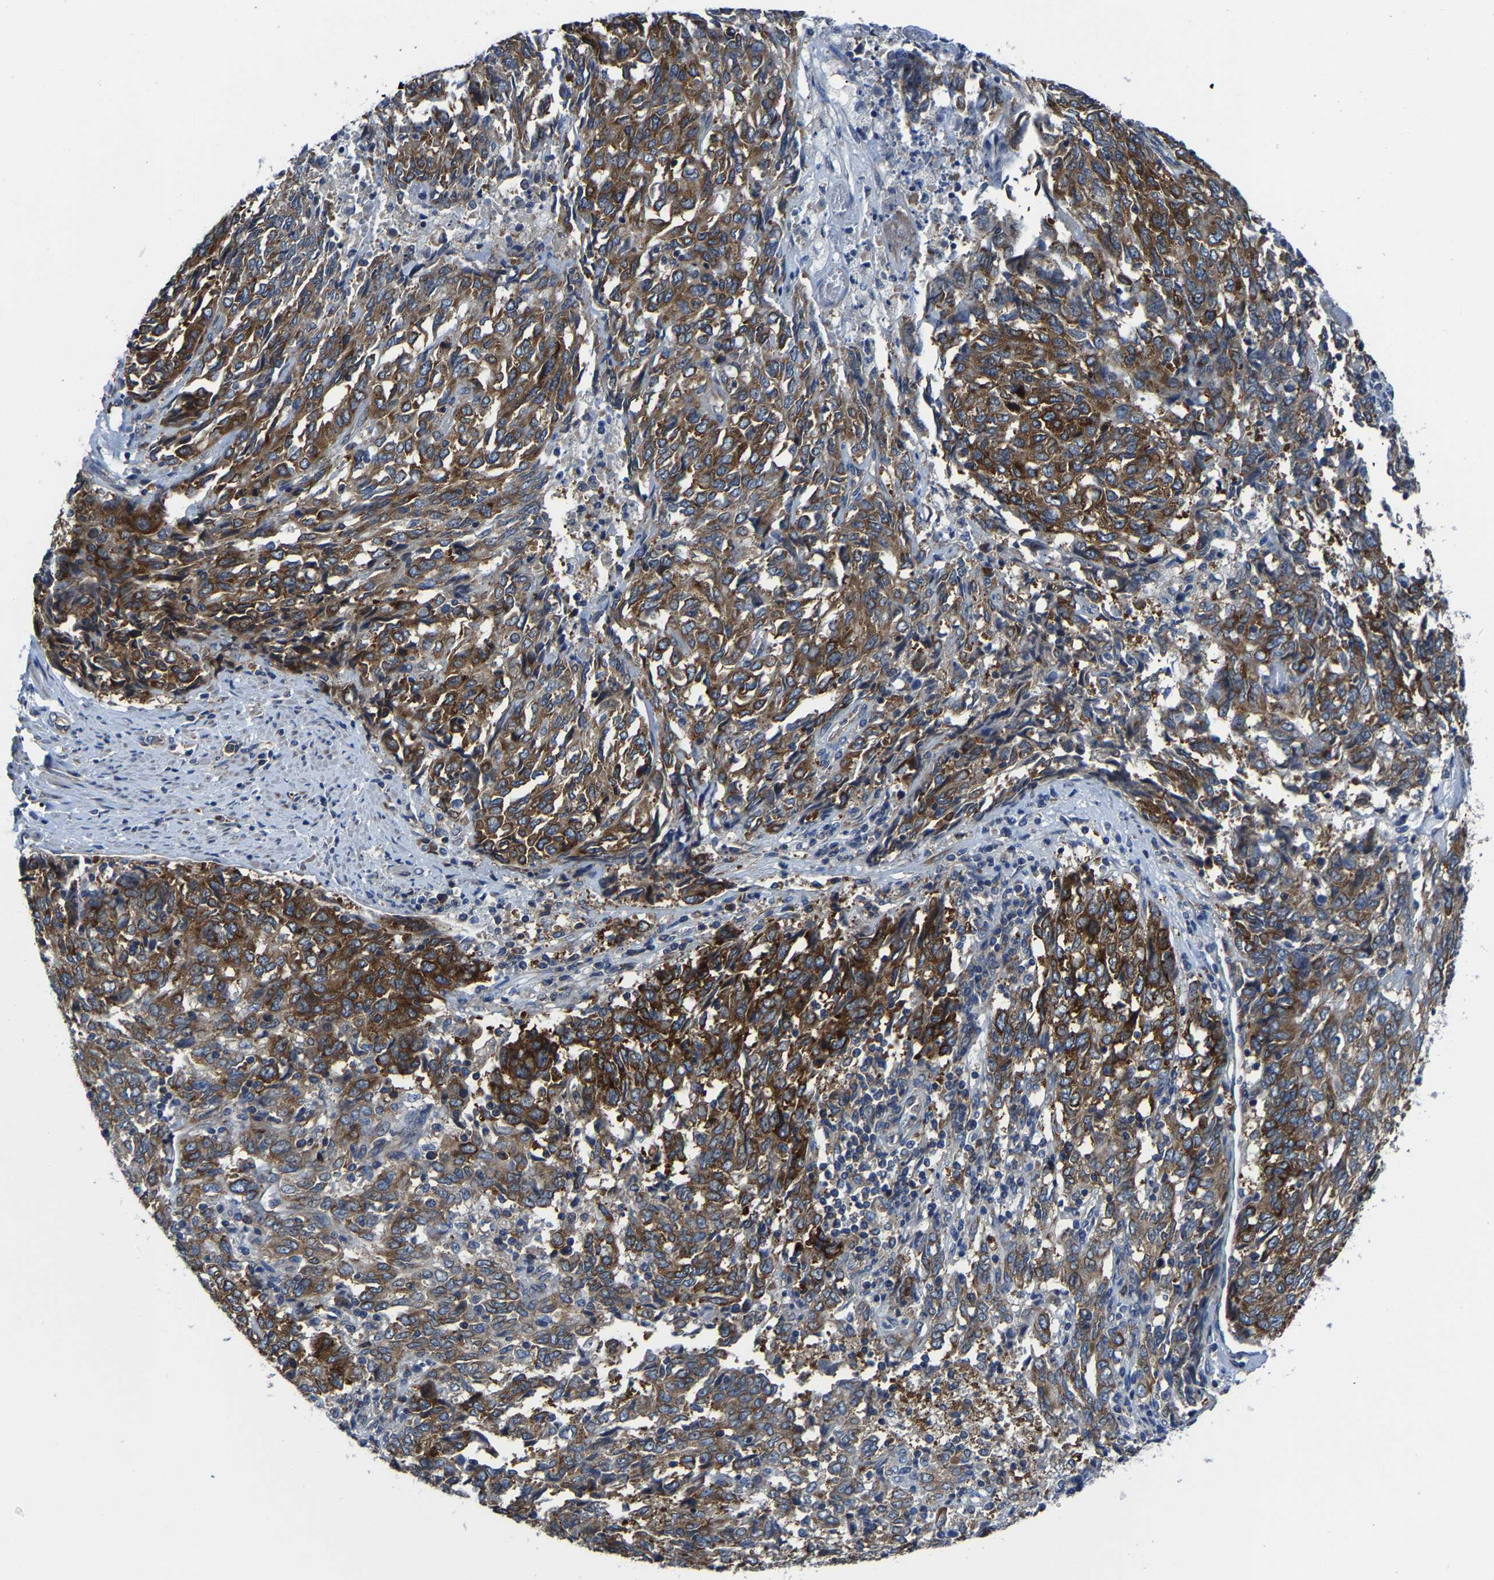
{"staining": {"intensity": "strong", "quantity": ">75%", "location": "cytoplasmic/membranous"}, "tissue": "endometrial cancer", "cell_type": "Tumor cells", "image_type": "cancer", "snomed": [{"axis": "morphology", "description": "Adenocarcinoma, NOS"}, {"axis": "topography", "description": "Endometrium"}], "caption": "Immunohistochemistry (IHC) of endometrial cancer reveals high levels of strong cytoplasmic/membranous positivity in approximately >75% of tumor cells.", "gene": "G3BP2", "patient": {"sex": "female", "age": 80}}